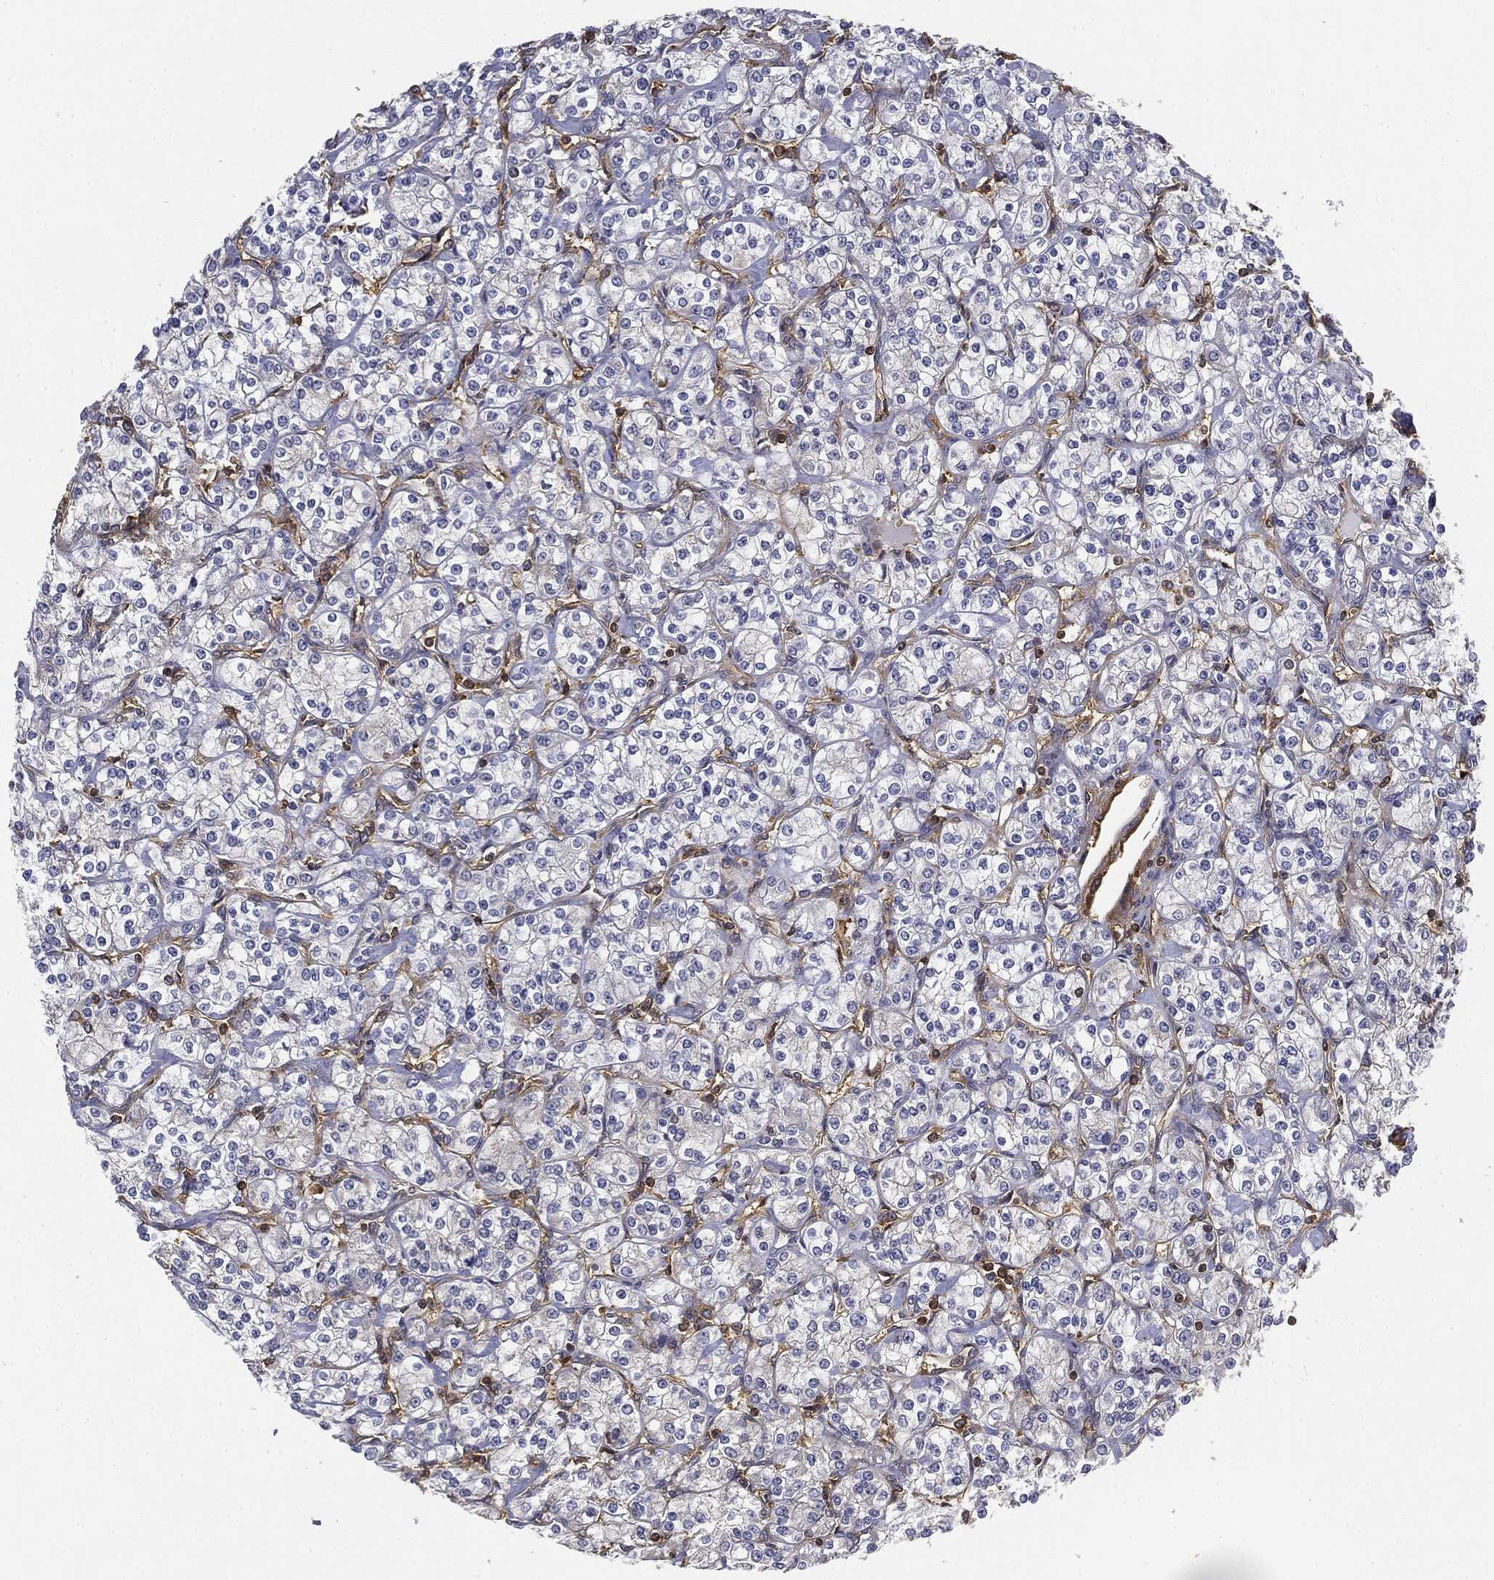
{"staining": {"intensity": "weak", "quantity": ">75%", "location": "cytoplasmic/membranous"}, "tissue": "renal cancer", "cell_type": "Tumor cells", "image_type": "cancer", "snomed": [{"axis": "morphology", "description": "Adenocarcinoma, NOS"}, {"axis": "topography", "description": "Kidney"}], "caption": "This is a micrograph of IHC staining of adenocarcinoma (renal), which shows weak positivity in the cytoplasmic/membranous of tumor cells.", "gene": "WDR1", "patient": {"sex": "male", "age": 77}}